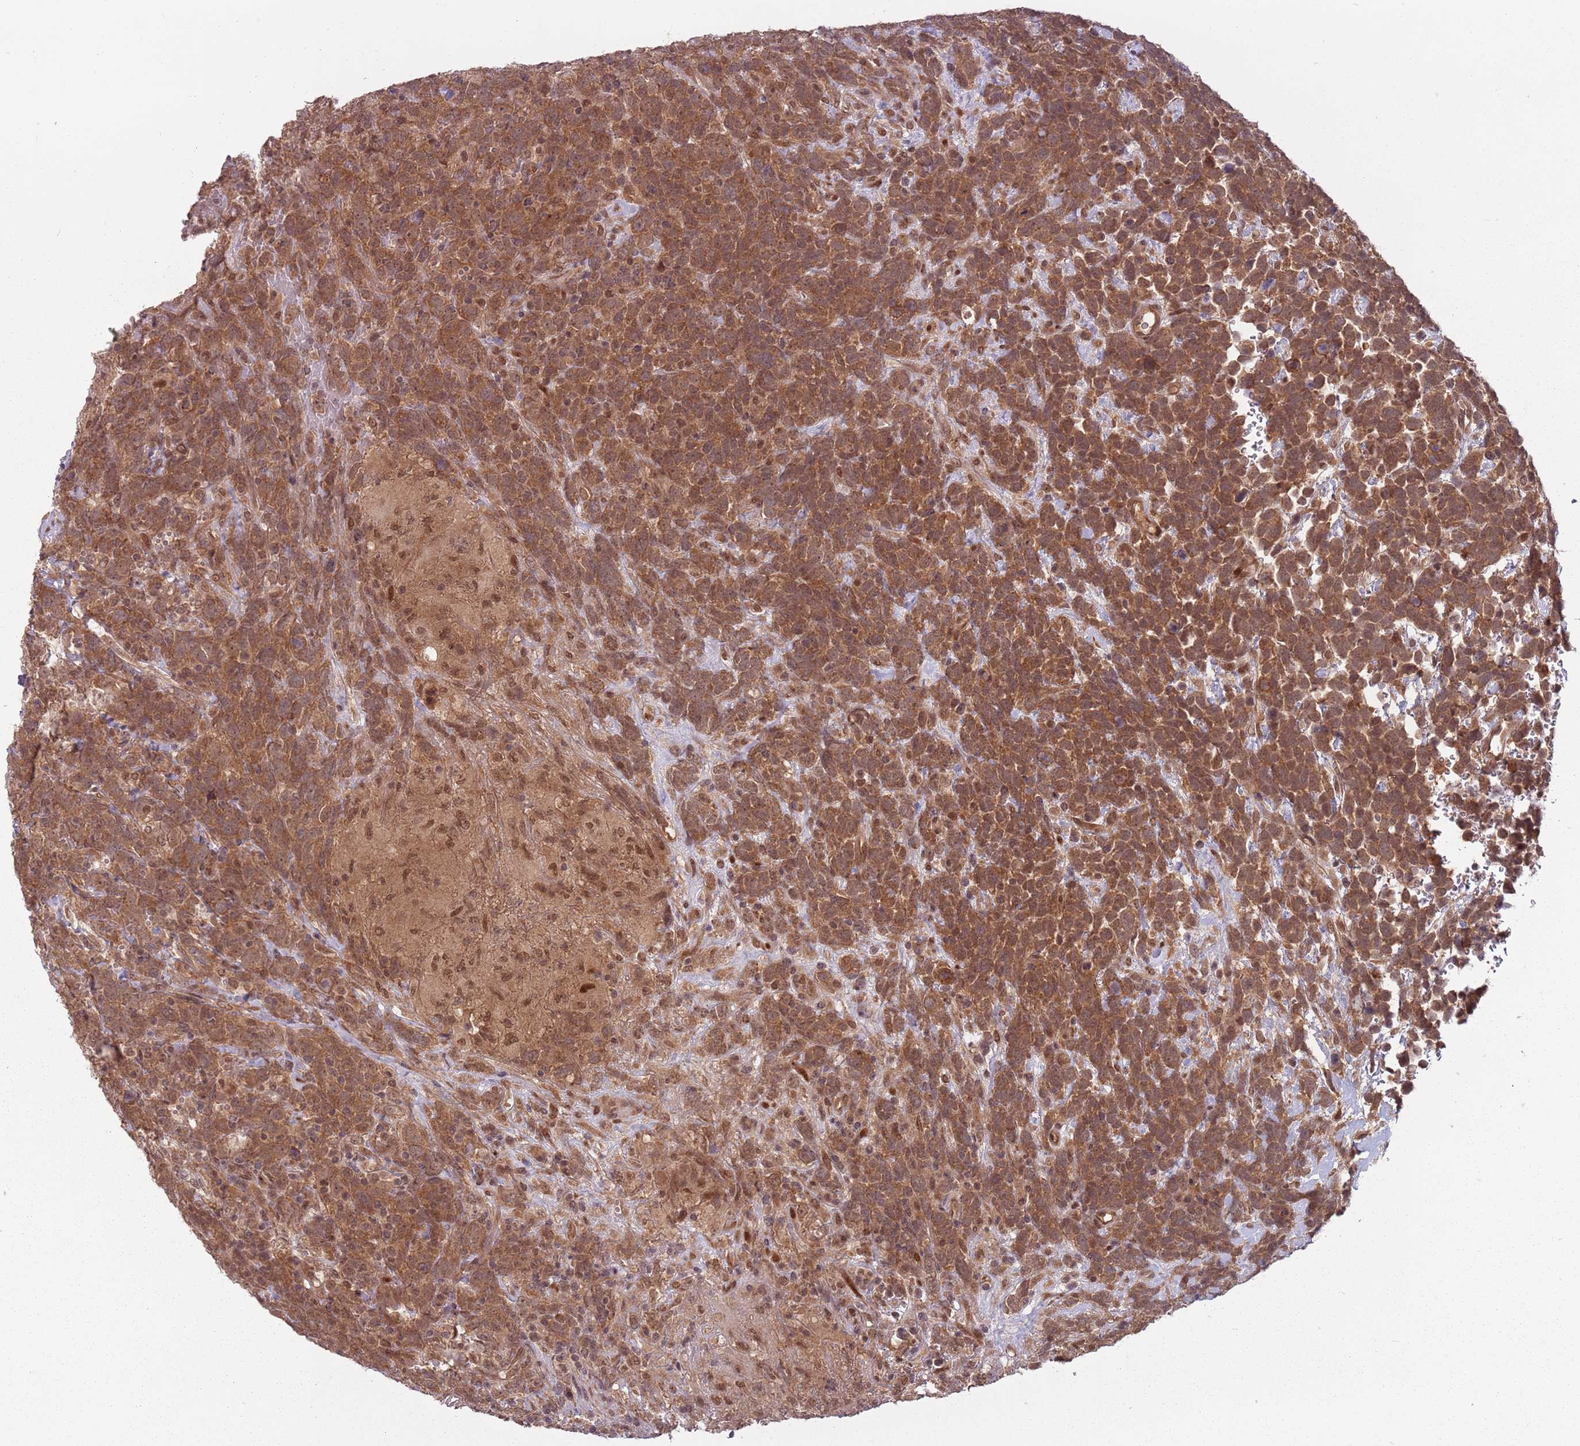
{"staining": {"intensity": "moderate", "quantity": ">75%", "location": "cytoplasmic/membranous,nuclear"}, "tissue": "urothelial cancer", "cell_type": "Tumor cells", "image_type": "cancer", "snomed": [{"axis": "morphology", "description": "Urothelial carcinoma, High grade"}, {"axis": "topography", "description": "Urinary bladder"}], "caption": "Immunohistochemical staining of urothelial carcinoma (high-grade) reveals moderate cytoplasmic/membranous and nuclear protein positivity in approximately >75% of tumor cells.", "gene": "ADAMTS3", "patient": {"sex": "female", "age": 82}}